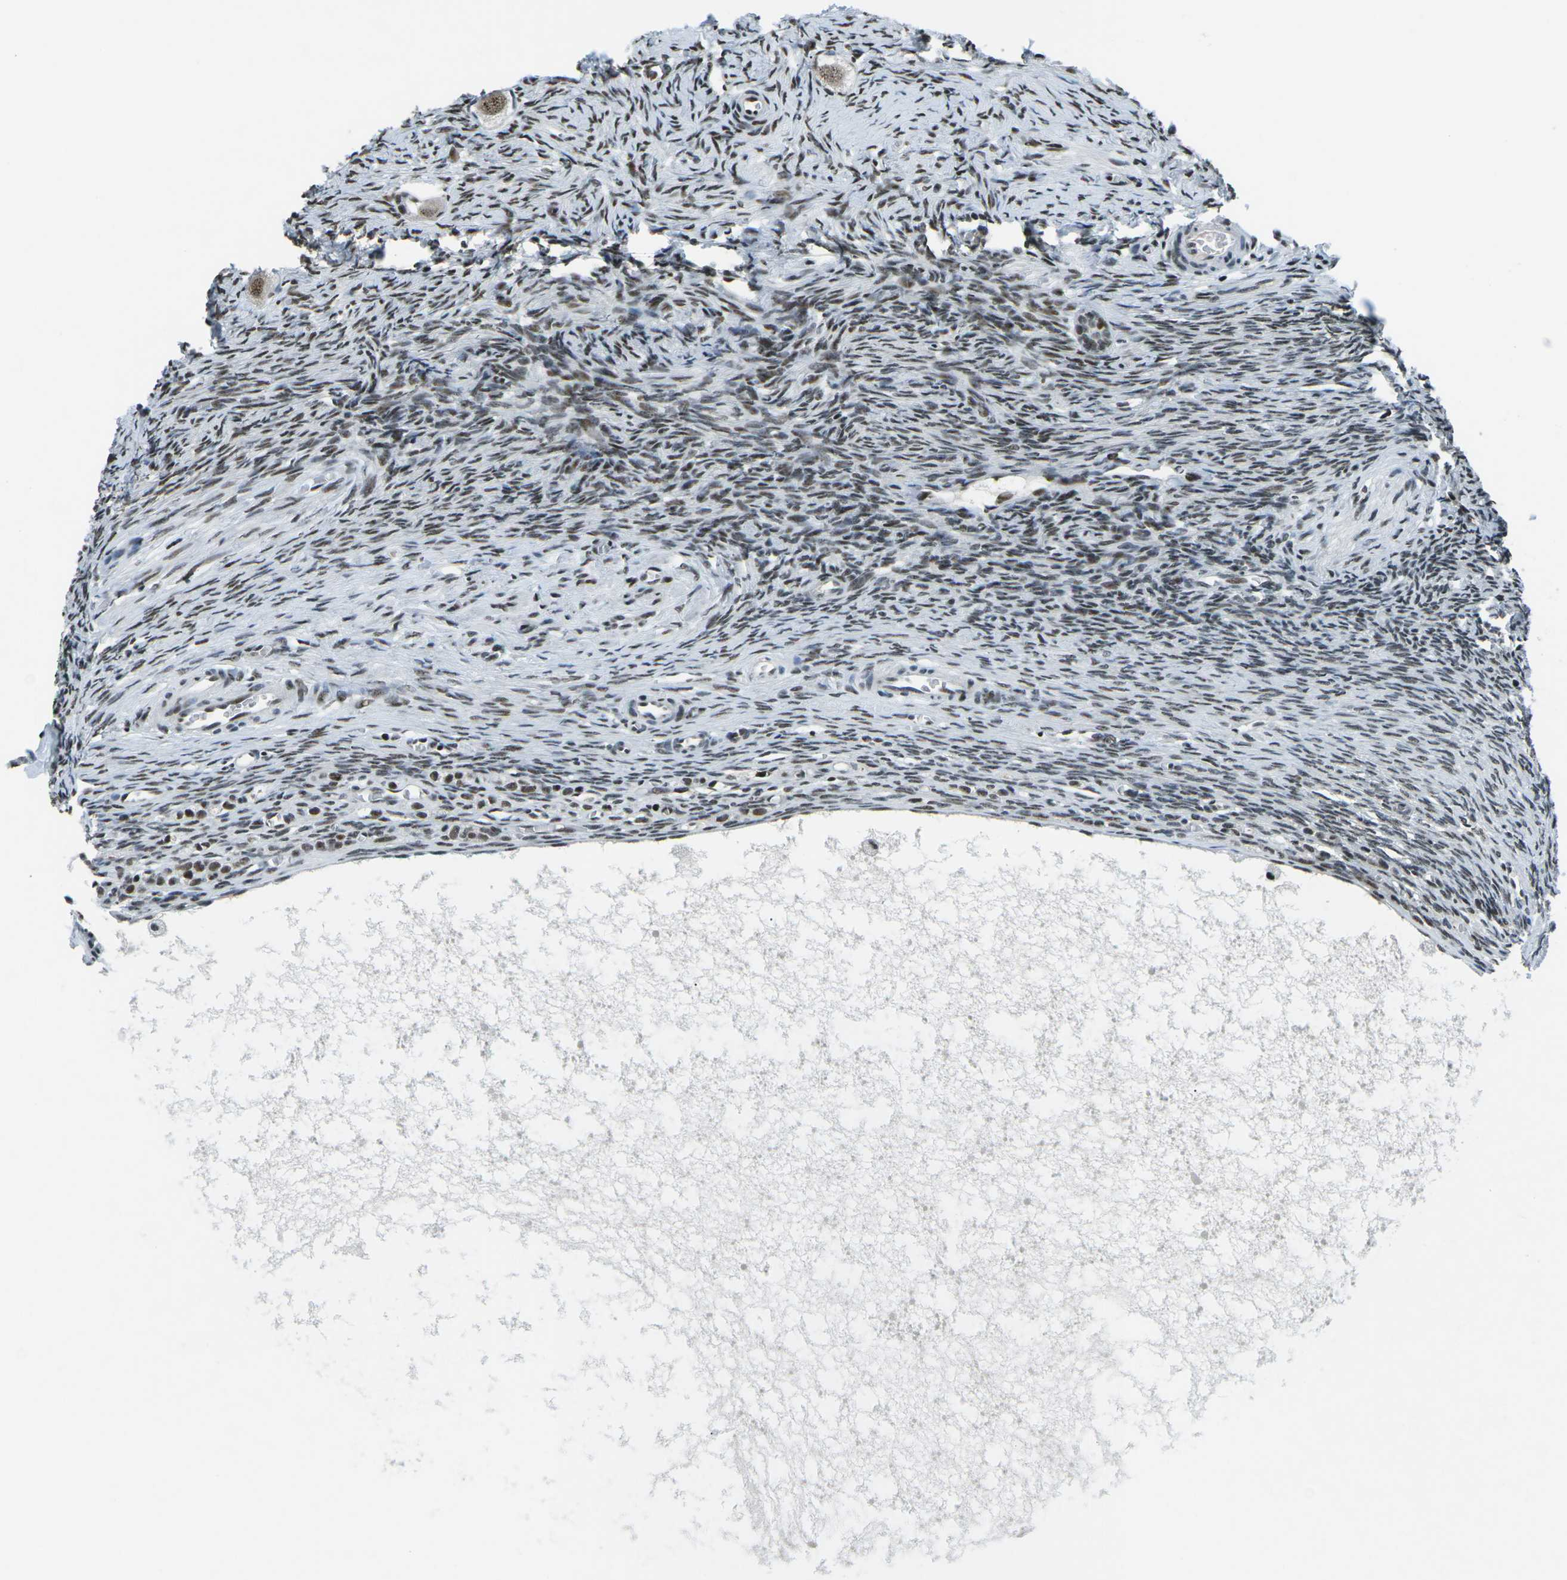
{"staining": {"intensity": "moderate", "quantity": ">75%", "location": "nuclear"}, "tissue": "ovary", "cell_type": "Follicle cells", "image_type": "normal", "snomed": [{"axis": "morphology", "description": "Normal tissue, NOS"}, {"axis": "topography", "description": "Ovary"}], "caption": "IHC image of normal human ovary stained for a protein (brown), which displays medium levels of moderate nuclear expression in approximately >75% of follicle cells.", "gene": "RBL2", "patient": {"sex": "female", "age": 27}}